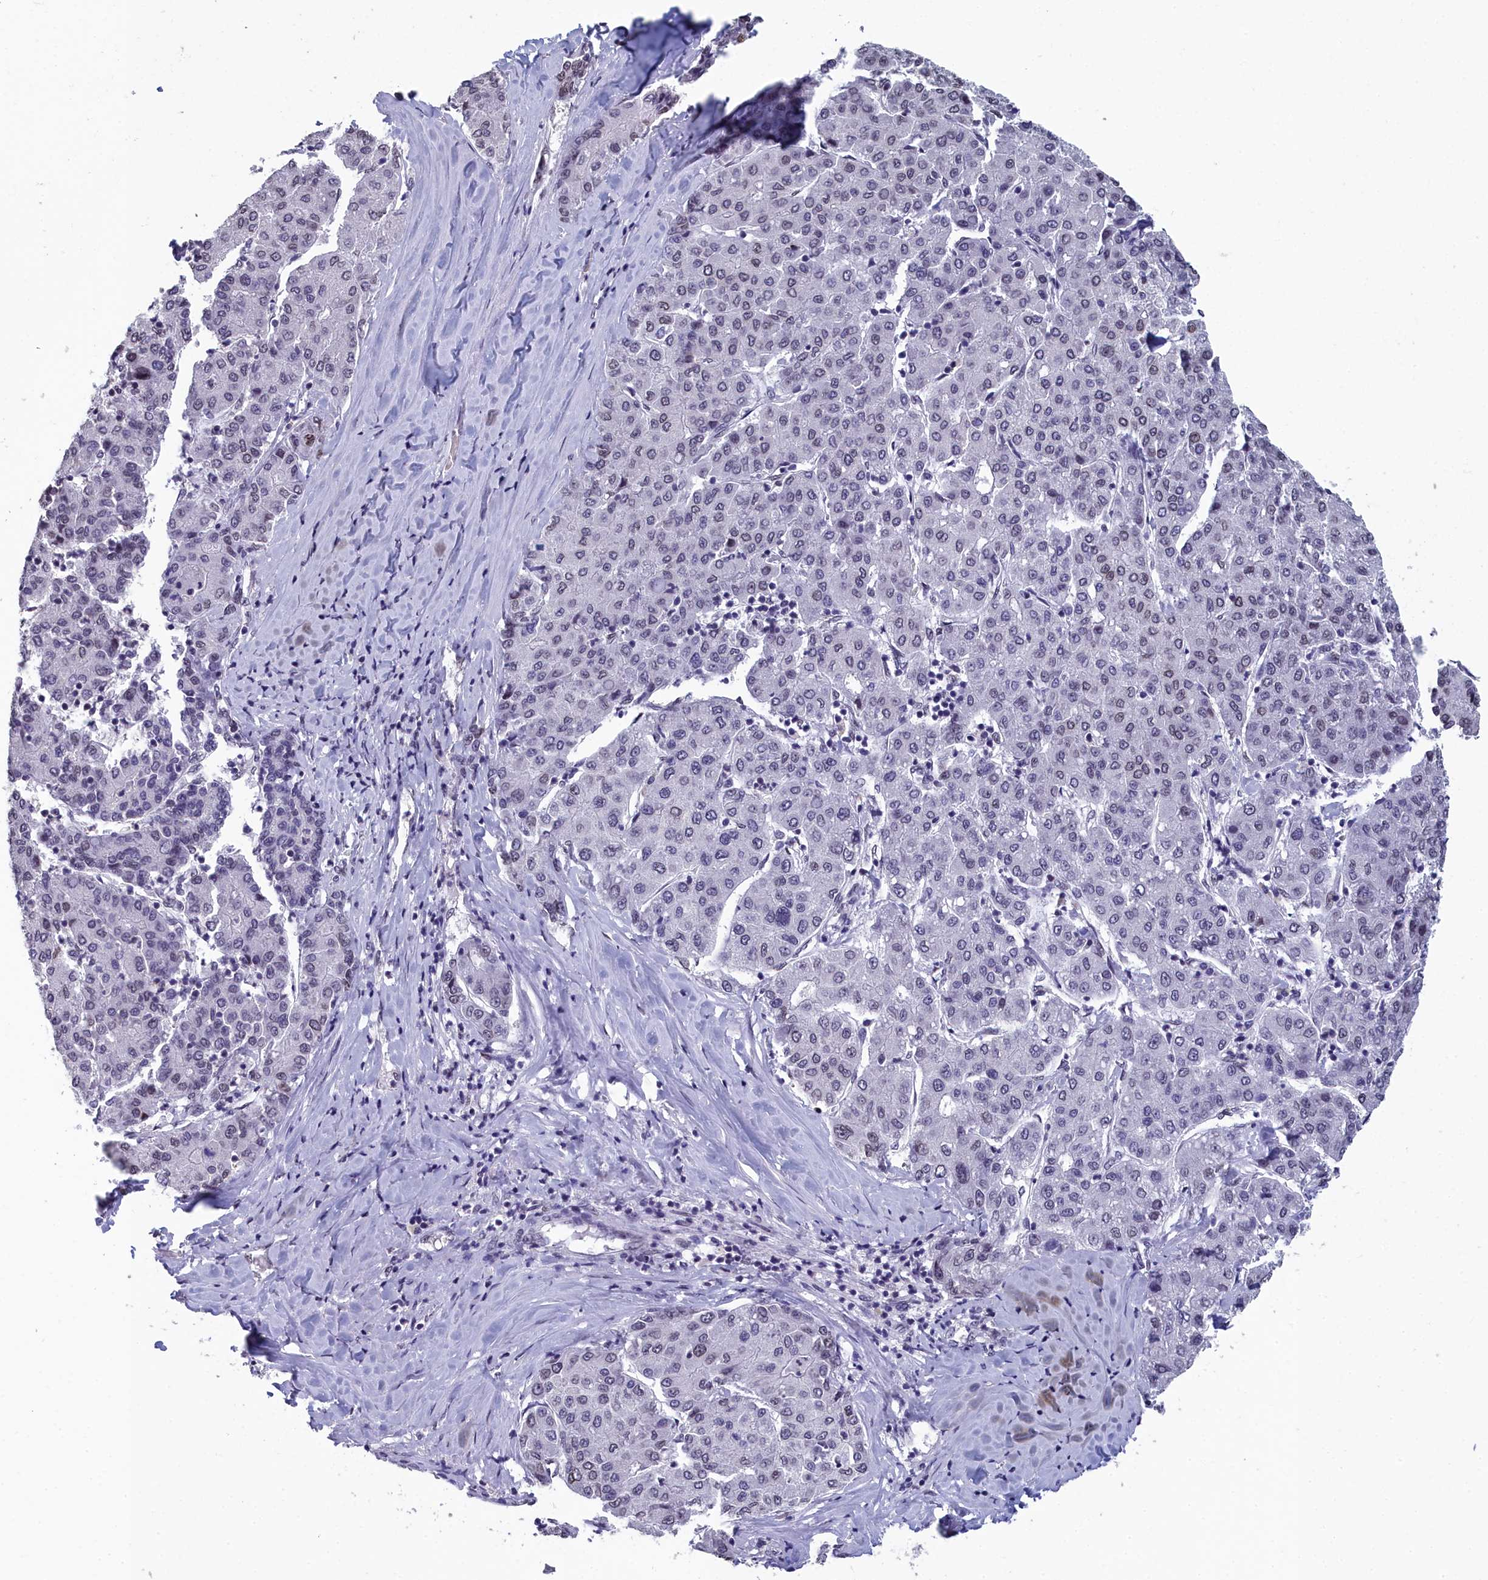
{"staining": {"intensity": "negative", "quantity": "none", "location": "none"}, "tissue": "liver cancer", "cell_type": "Tumor cells", "image_type": "cancer", "snomed": [{"axis": "morphology", "description": "Carcinoma, Hepatocellular, NOS"}, {"axis": "topography", "description": "Liver"}], "caption": "An image of human liver cancer (hepatocellular carcinoma) is negative for staining in tumor cells. The staining is performed using DAB brown chromogen with nuclei counter-stained in using hematoxylin.", "gene": "CCDC97", "patient": {"sex": "male", "age": 65}}